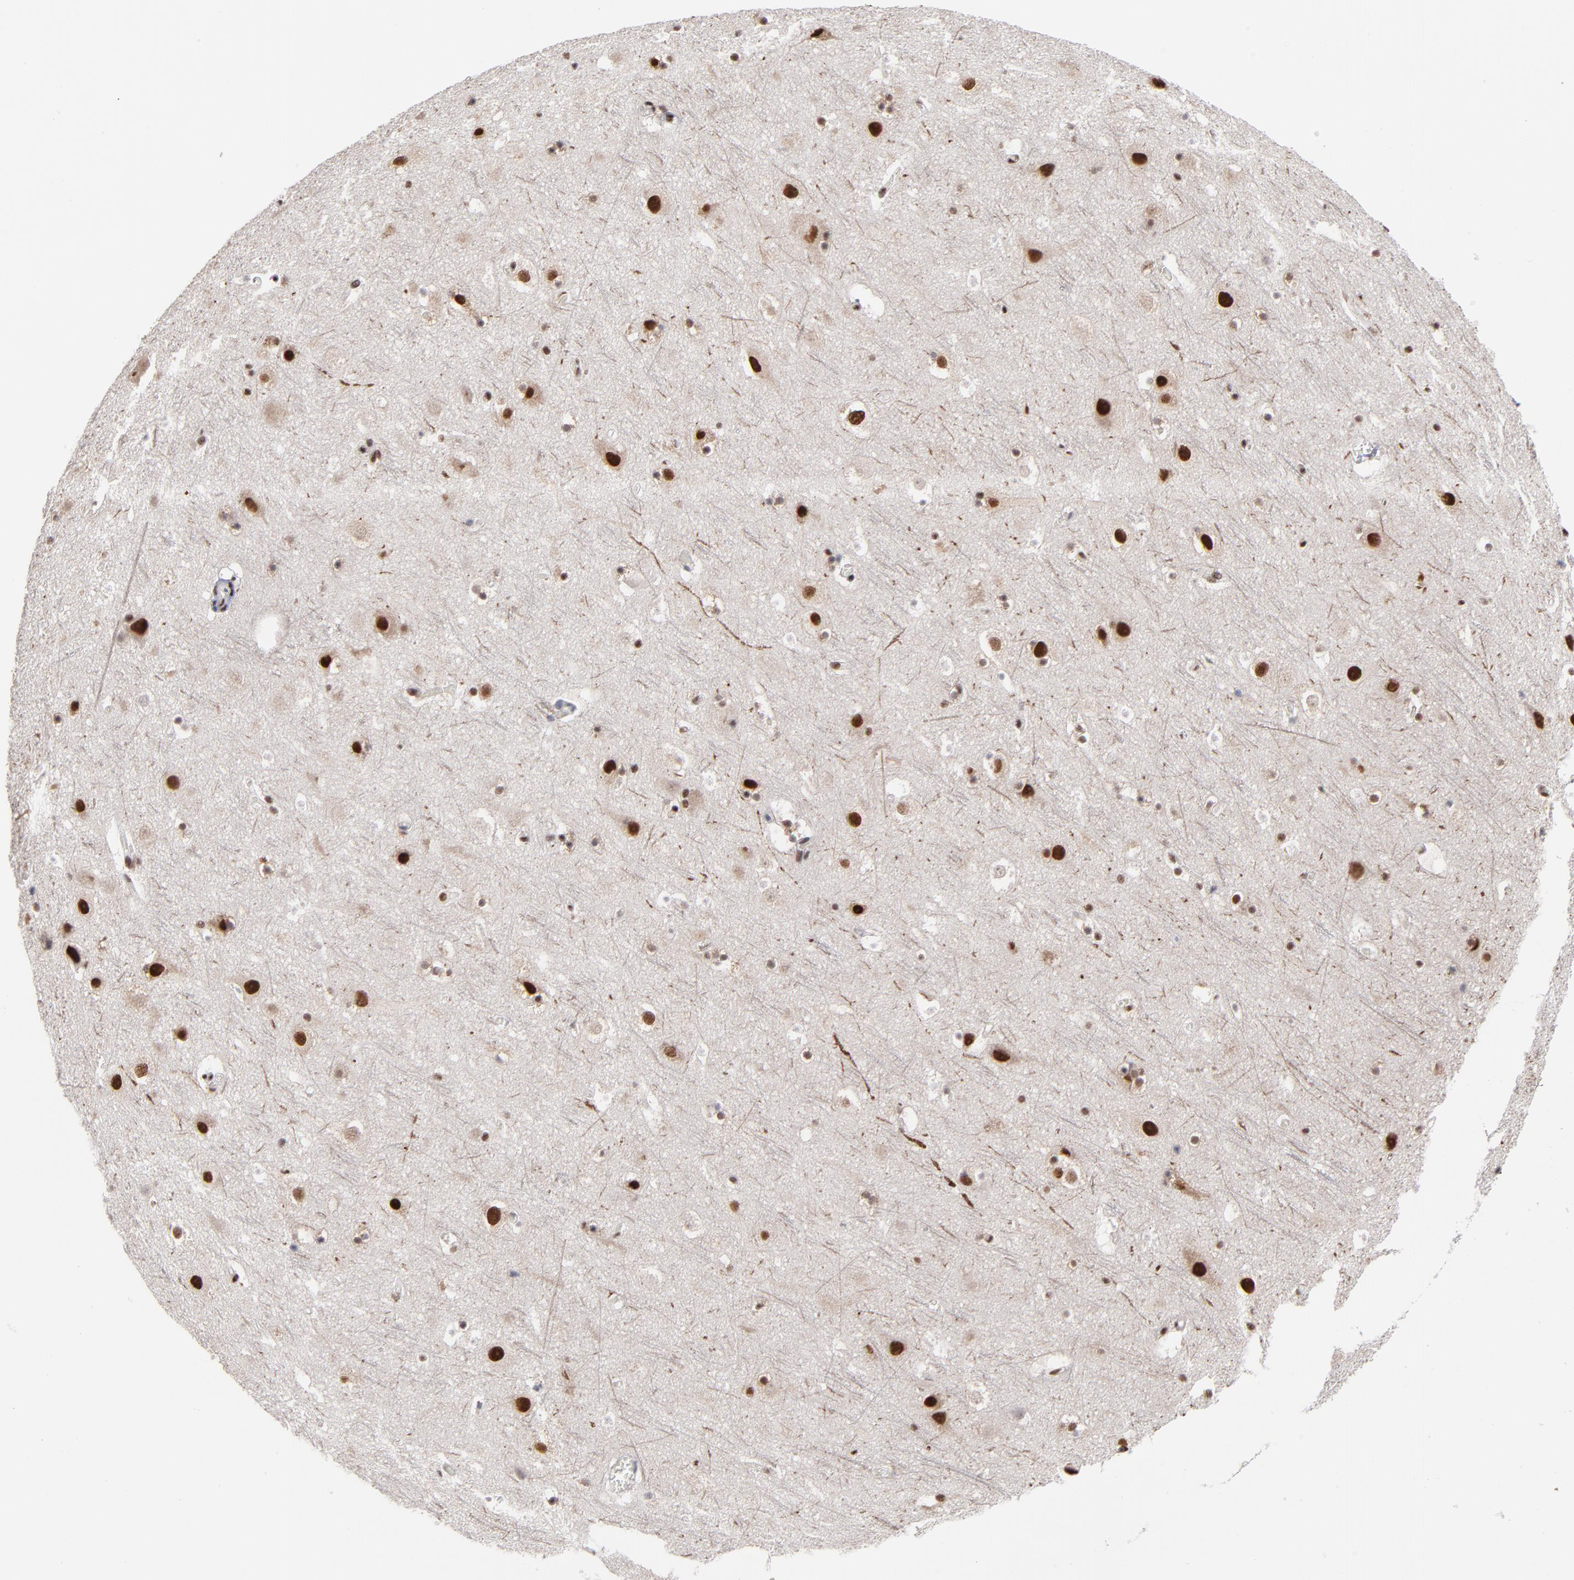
{"staining": {"intensity": "moderate", "quantity": ">75%", "location": "nuclear"}, "tissue": "cerebral cortex", "cell_type": "Endothelial cells", "image_type": "normal", "snomed": [{"axis": "morphology", "description": "Normal tissue, NOS"}, {"axis": "topography", "description": "Cerebral cortex"}], "caption": "IHC histopathology image of benign cerebral cortex: cerebral cortex stained using immunohistochemistry (IHC) reveals medium levels of moderate protein expression localized specifically in the nuclear of endothelial cells, appearing as a nuclear brown color.", "gene": "ZNF3", "patient": {"sex": "male", "age": 45}}